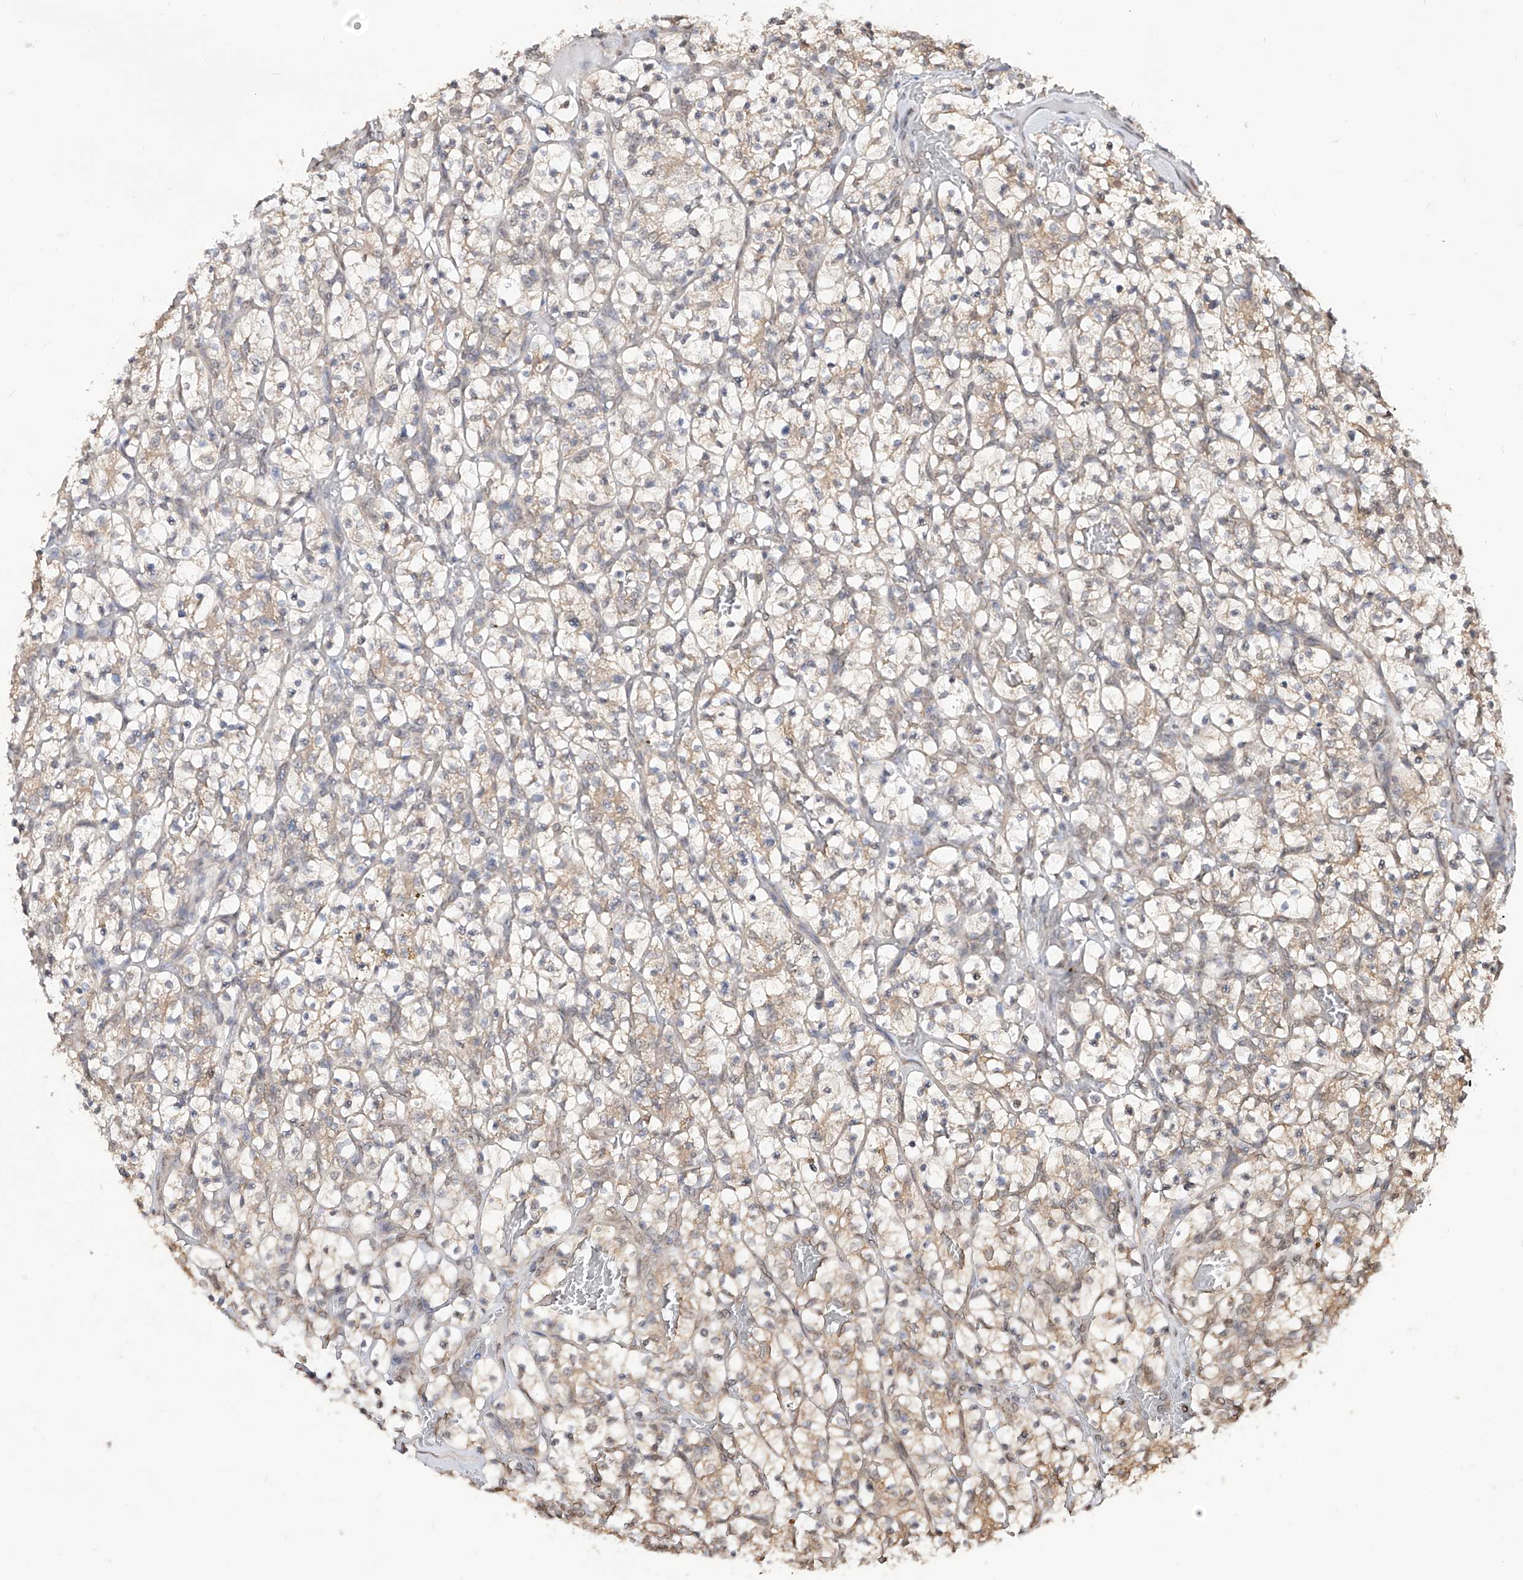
{"staining": {"intensity": "weak", "quantity": "25%-75%", "location": "cytoplasmic/membranous"}, "tissue": "renal cancer", "cell_type": "Tumor cells", "image_type": "cancer", "snomed": [{"axis": "morphology", "description": "Adenocarcinoma, NOS"}, {"axis": "topography", "description": "Kidney"}], "caption": "Human renal cancer (adenocarcinoma) stained with a brown dye displays weak cytoplasmic/membranous positive staining in approximately 25%-75% of tumor cells.", "gene": "C8orf82", "patient": {"sex": "female", "age": 57}}